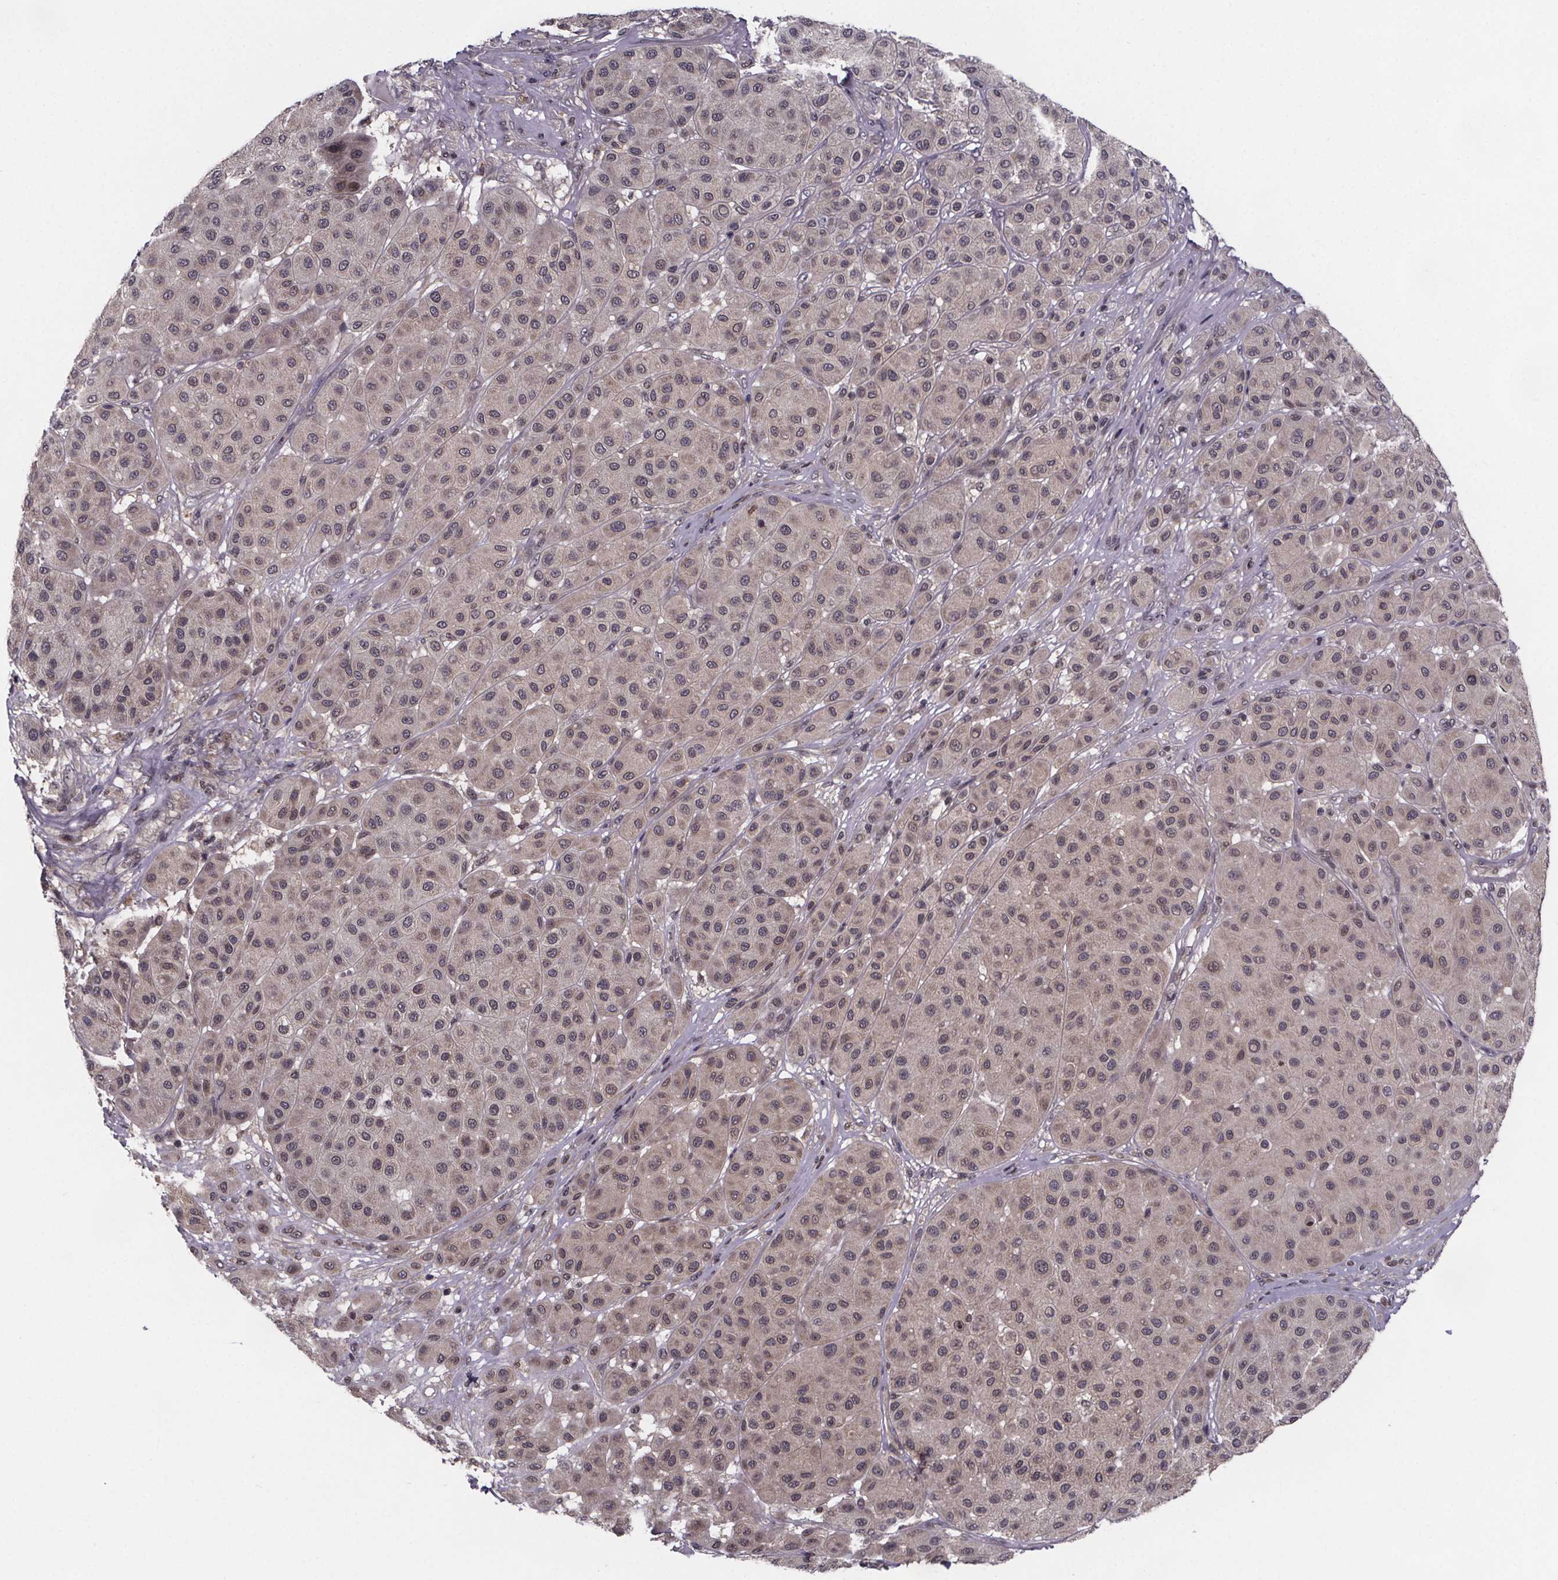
{"staining": {"intensity": "weak", "quantity": "<25%", "location": "nuclear"}, "tissue": "melanoma", "cell_type": "Tumor cells", "image_type": "cancer", "snomed": [{"axis": "morphology", "description": "Malignant melanoma, Metastatic site"}, {"axis": "topography", "description": "Smooth muscle"}], "caption": "Histopathology image shows no protein expression in tumor cells of malignant melanoma (metastatic site) tissue.", "gene": "FN3KRP", "patient": {"sex": "male", "age": 41}}